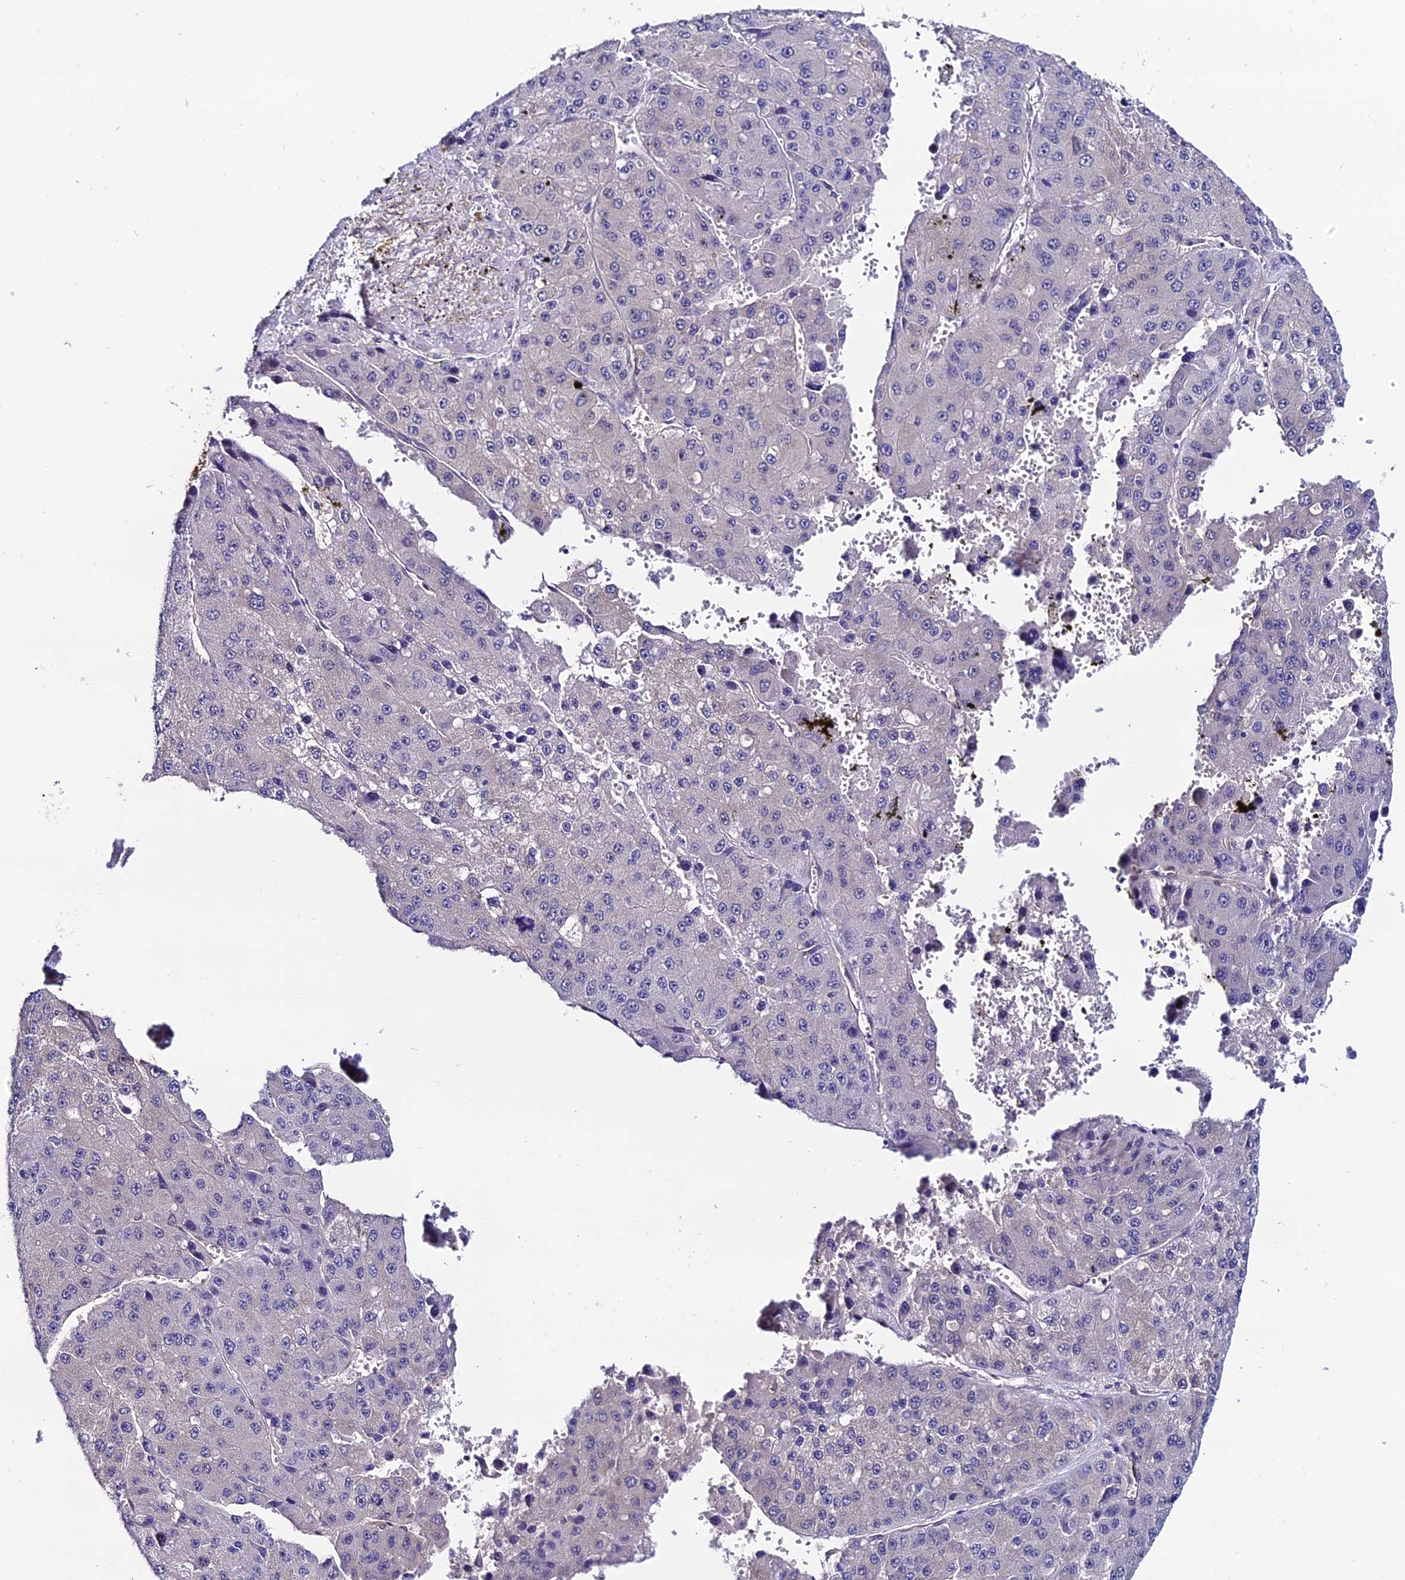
{"staining": {"intensity": "negative", "quantity": "none", "location": "none"}, "tissue": "liver cancer", "cell_type": "Tumor cells", "image_type": "cancer", "snomed": [{"axis": "morphology", "description": "Carcinoma, Hepatocellular, NOS"}, {"axis": "topography", "description": "Liver"}], "caption": "Micrograph shows no significant protein expression in tumor cells of hepatocellular carcinoma (liver).", "gene": "FZD8", "patient": {"sex": "female", "age": 73}}